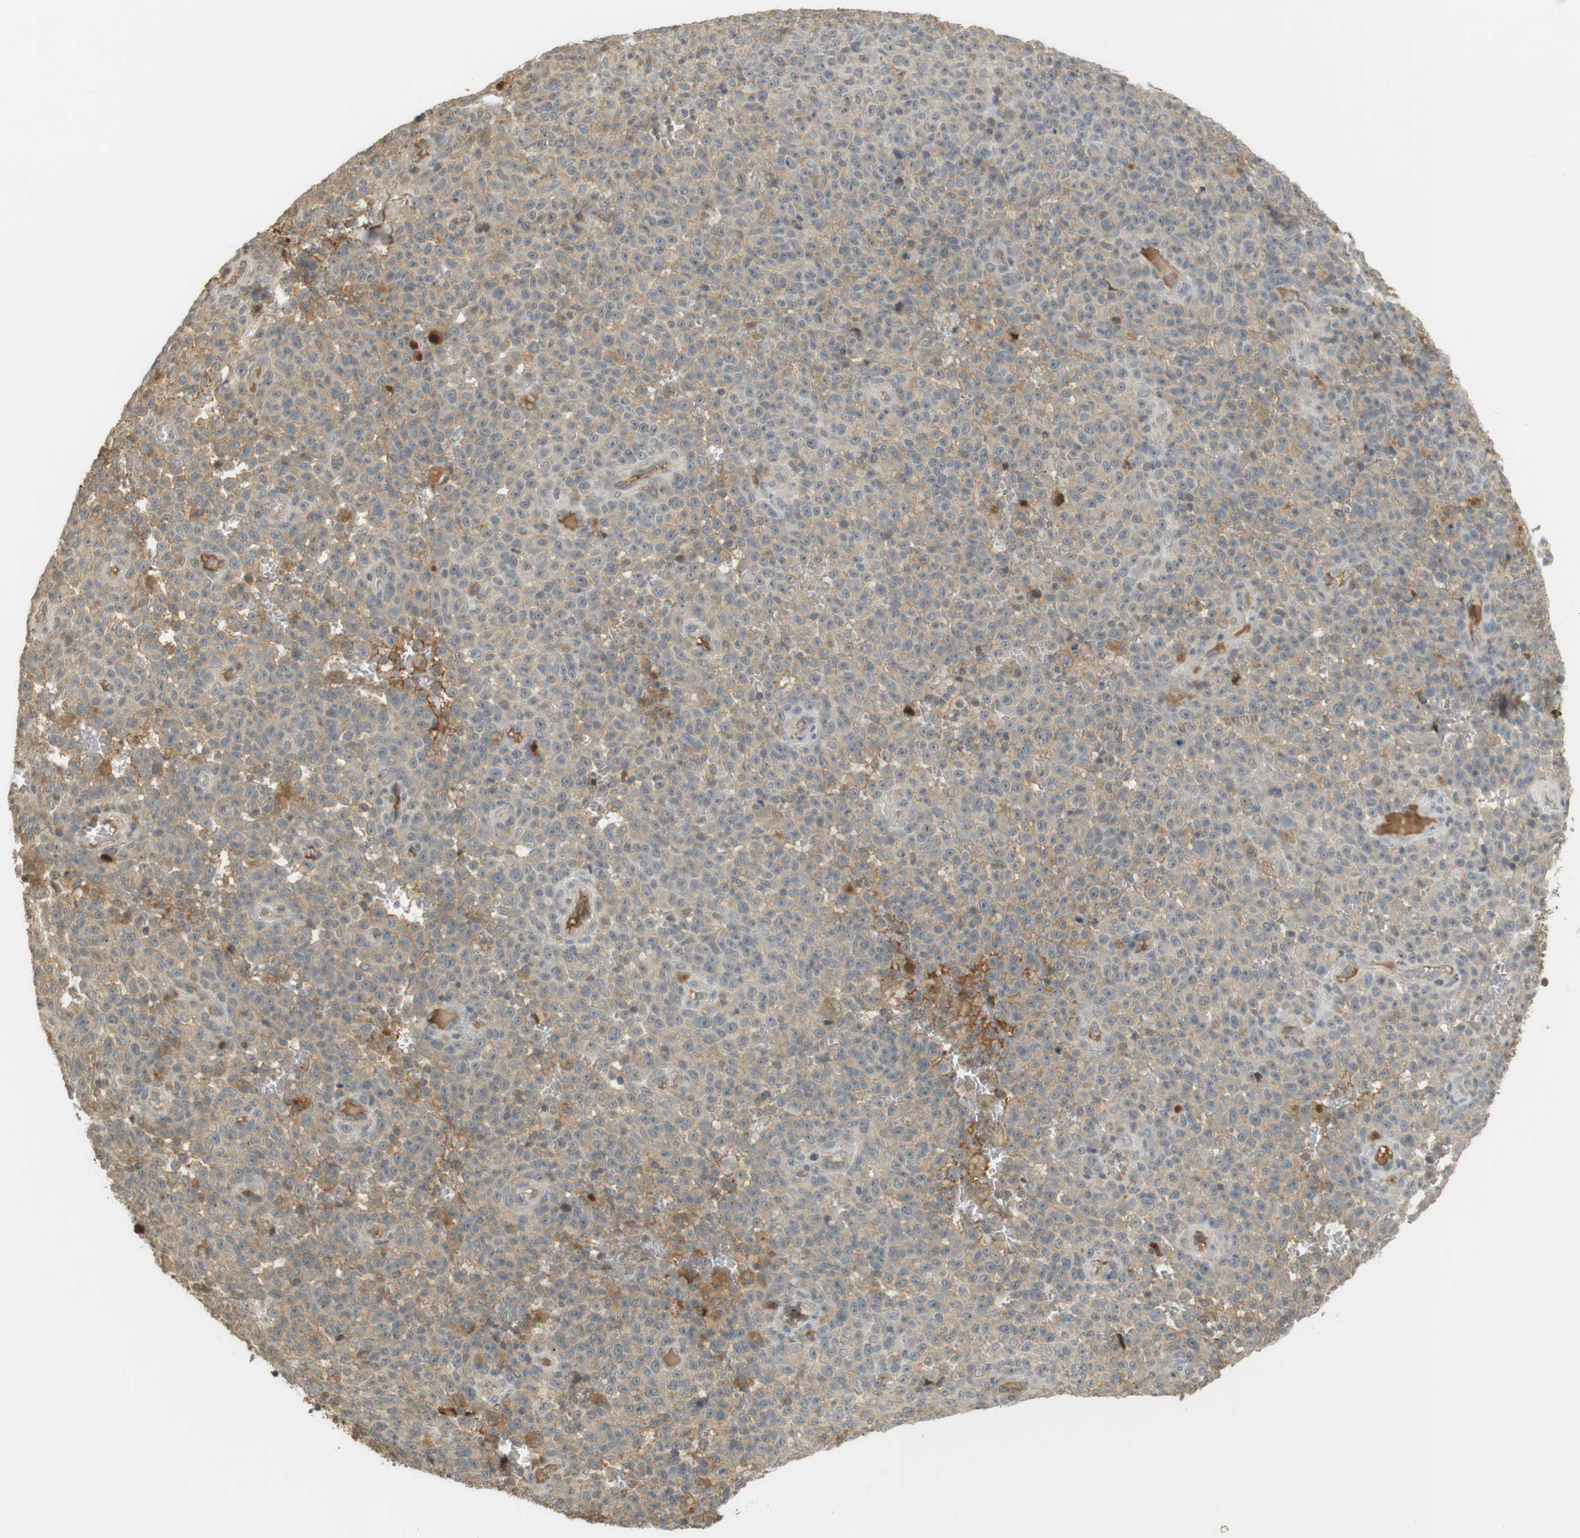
{"staining": {"intensity": "weak", "quantity": "<25%", "location": "cytoplasmic/membranous"}, "tissue": "melanoma", "cell_type": "Tumor cells", "image_type": "cancer", "snomed": [{"axis": "morphology", "description": "Malignant melanoma, NOS"}, {"axis": "topography", "description": "Skin"}], "caption": "Tumor cells show no significant protein expression in melanoma. Brightfield microscopy of IHC stained with DAB (3,3'-diaminobenzidine) (brown) and hematoxylin (blue), captured at high magnification.", "gene": "SRR", "patient": {"sex": "female", "age": 82}}